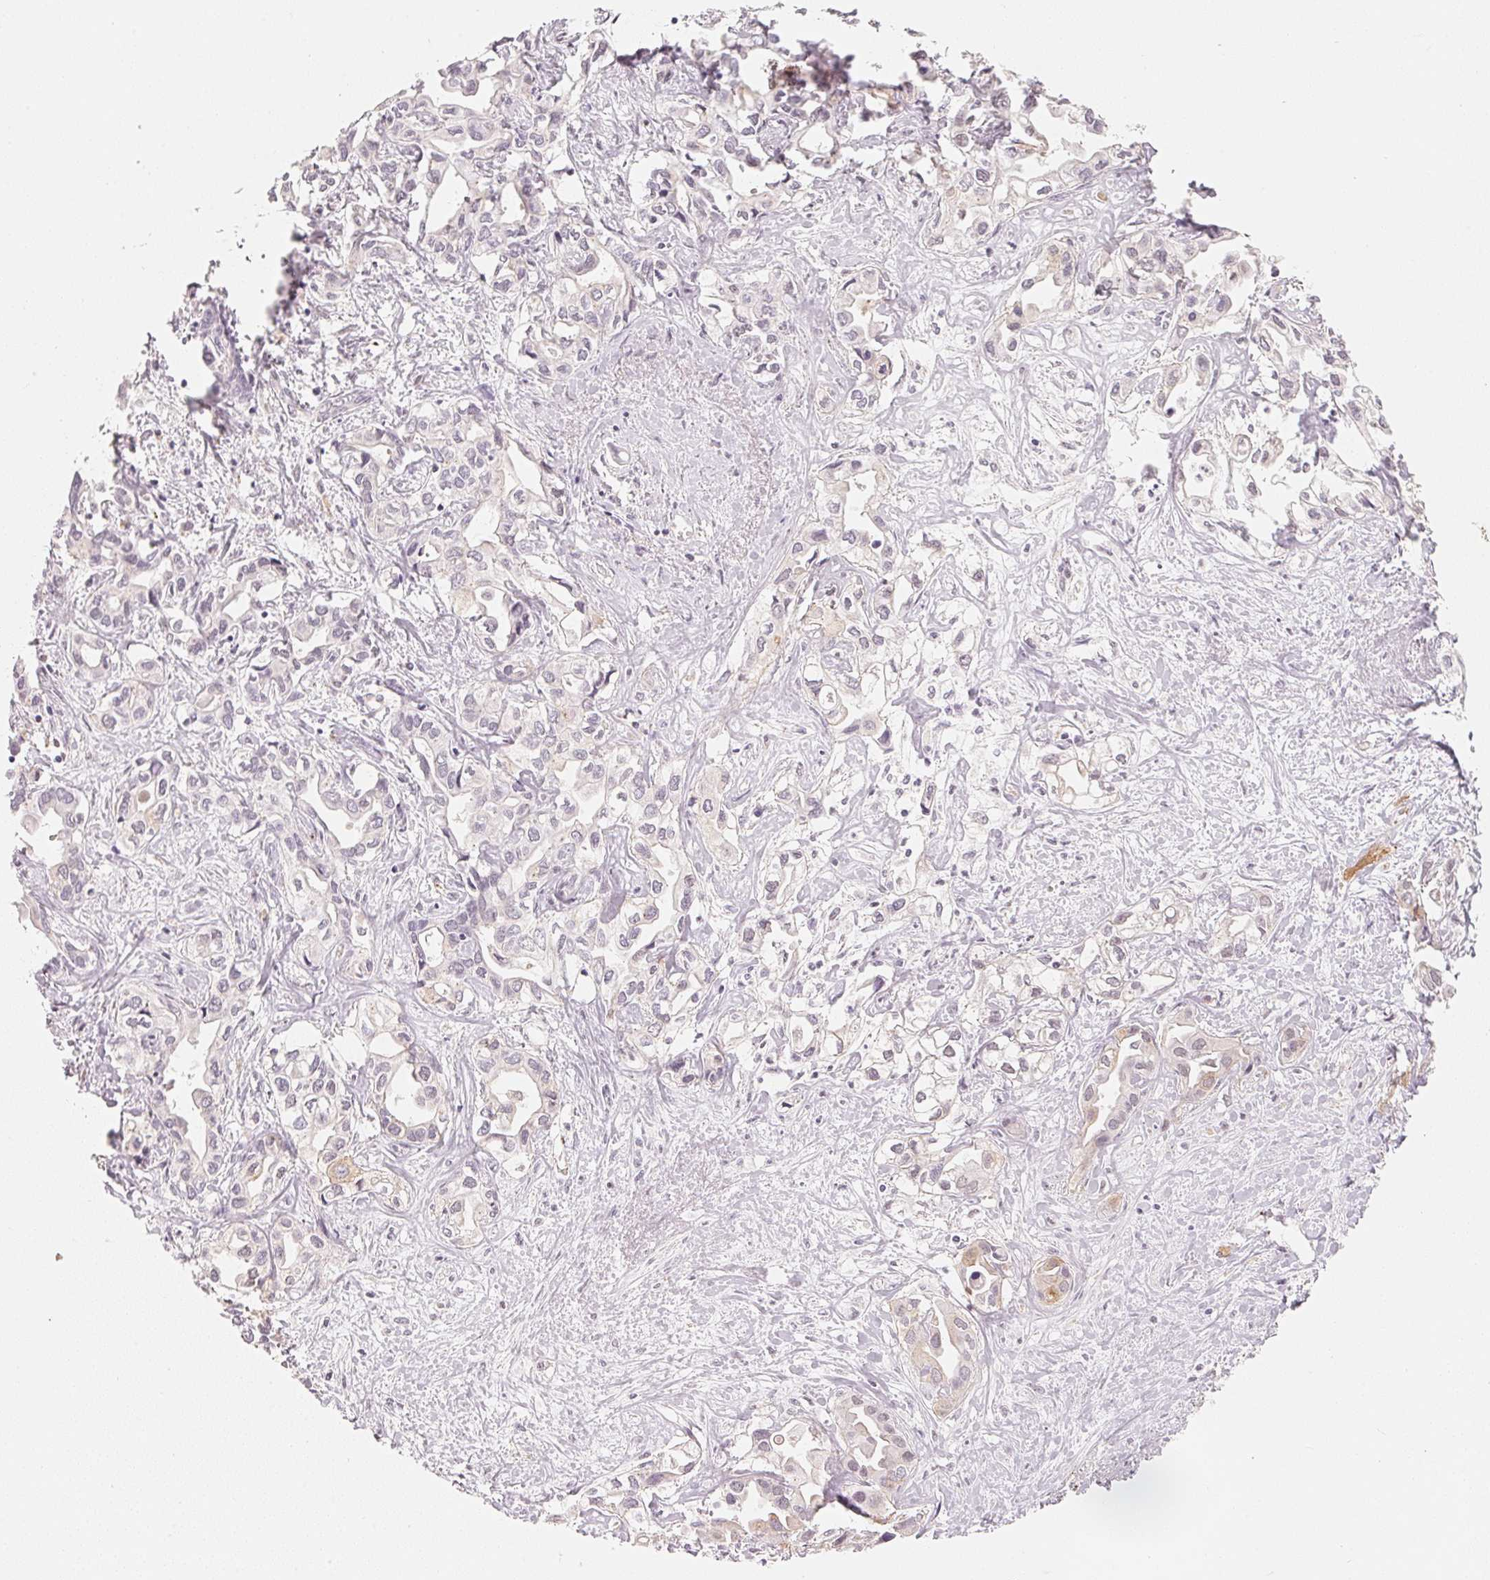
{"staining": {"intensity": "negative", "quantity": "none", "location": "none"}, "tissue": "liver cancer", "cell_type": "Tumor cells", "image_type": "cancer", "snomed": [{"axis": "morphology", "description": "Cholangiocarcinoma"}, {"axis": "topography", "description": "Liver"}], "caption": "Immunohistochemistry (IHC) of liver cancer (cholangiocarcinoma) demonstrates no staining in tumor cells.", "gene": "ARHGAP22", "patient": {"sex": "female", "age": 64}}